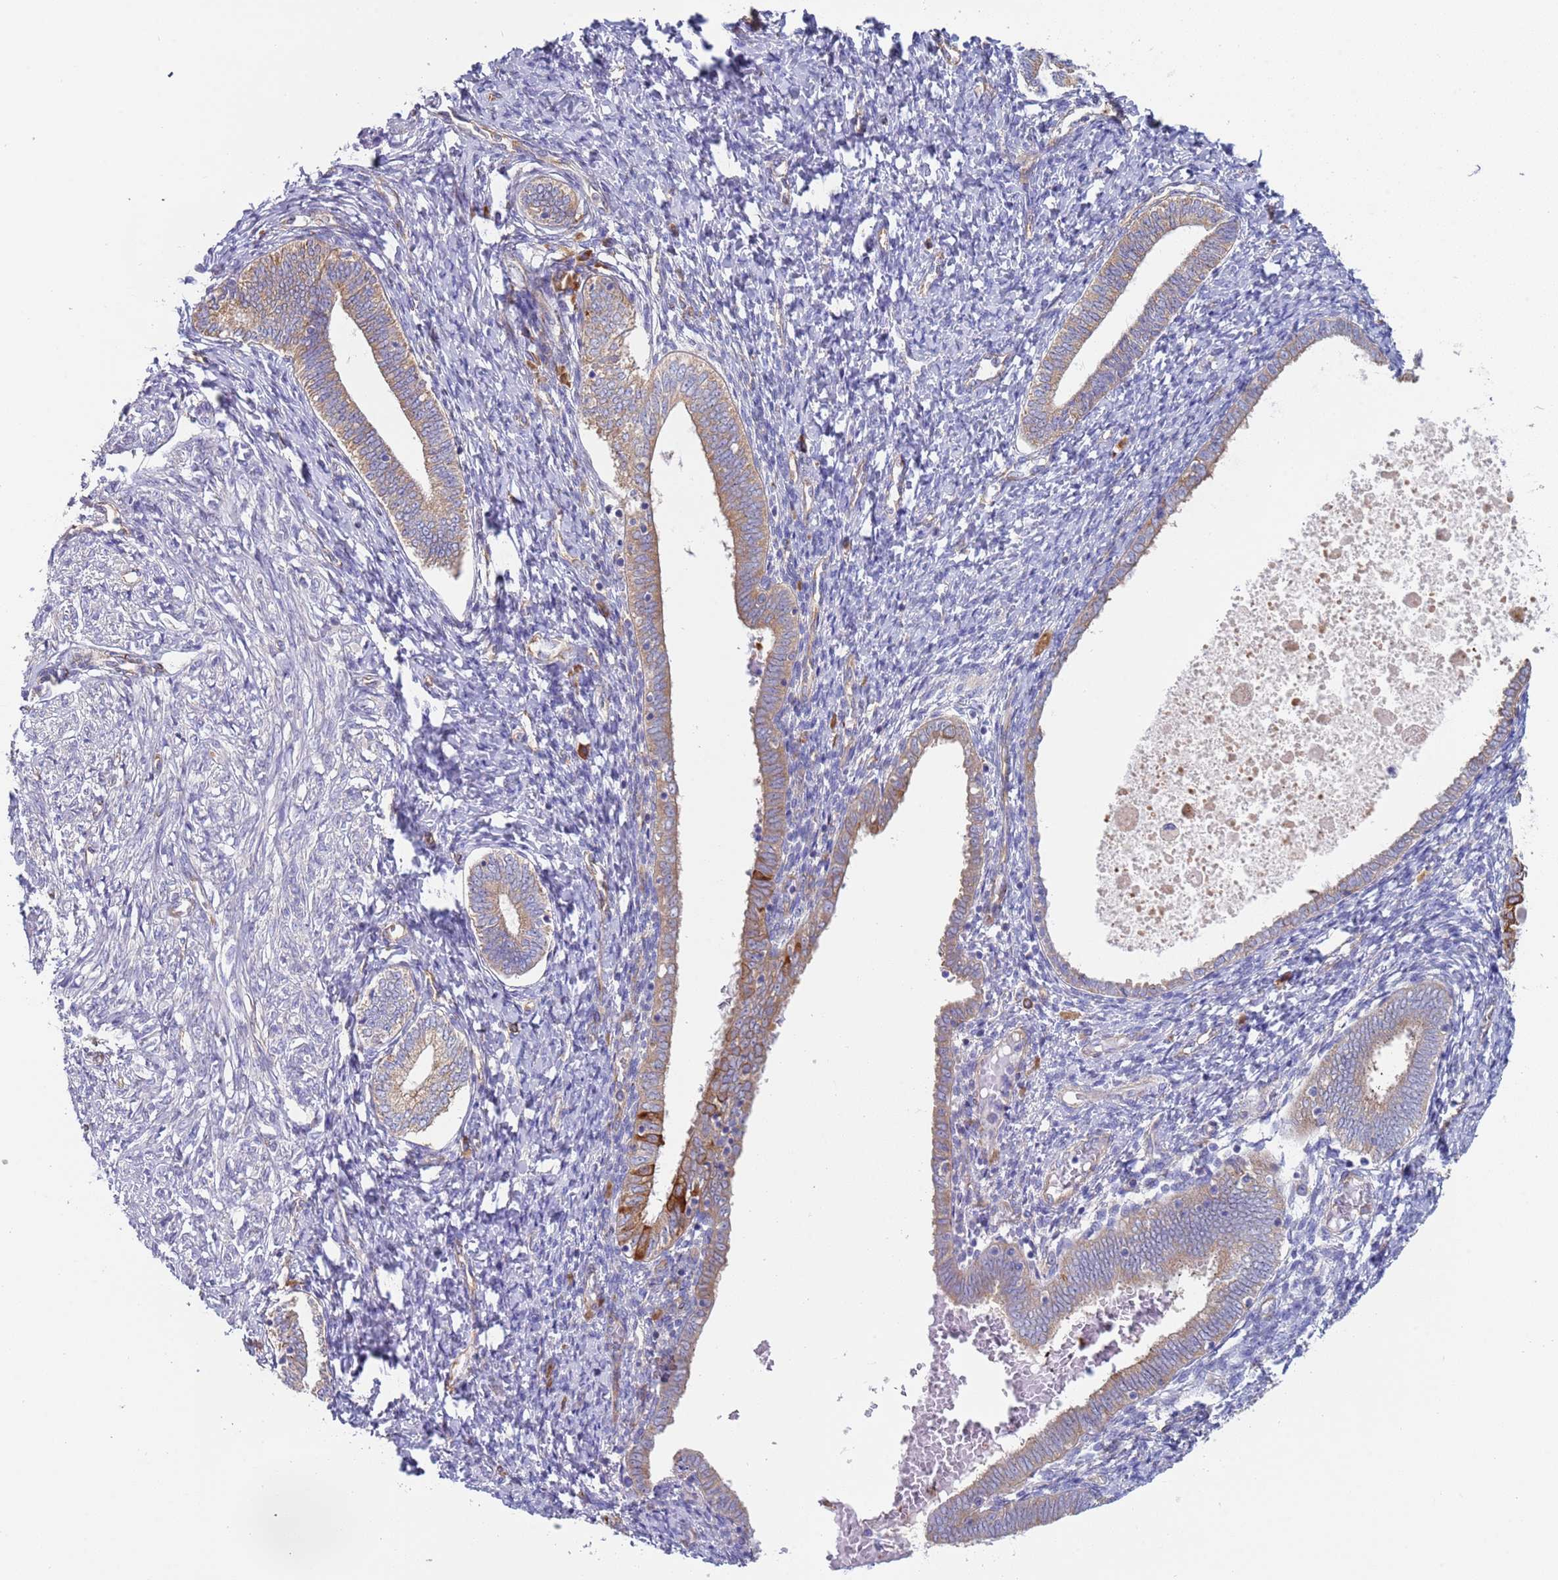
{"staining": {"intensity": "negative", "quantity": "none", "location": "none"}, "tissue": "endometrium", "cell_type": "Cells in endometrial stroma", "image_type": "normal", "snomed": [{"axis": "morphology", "description": "Normal tissue, NOS"}, {"axis": "topography", "description": "Endometrium"}], "caption": "The micrograph displays no significant staining in cells in endometrial stroma of endometrium. Nuclei are stained in blue.", "gene": "ENSG00000286098", "patient": {"sex": "female", "age": 72}}